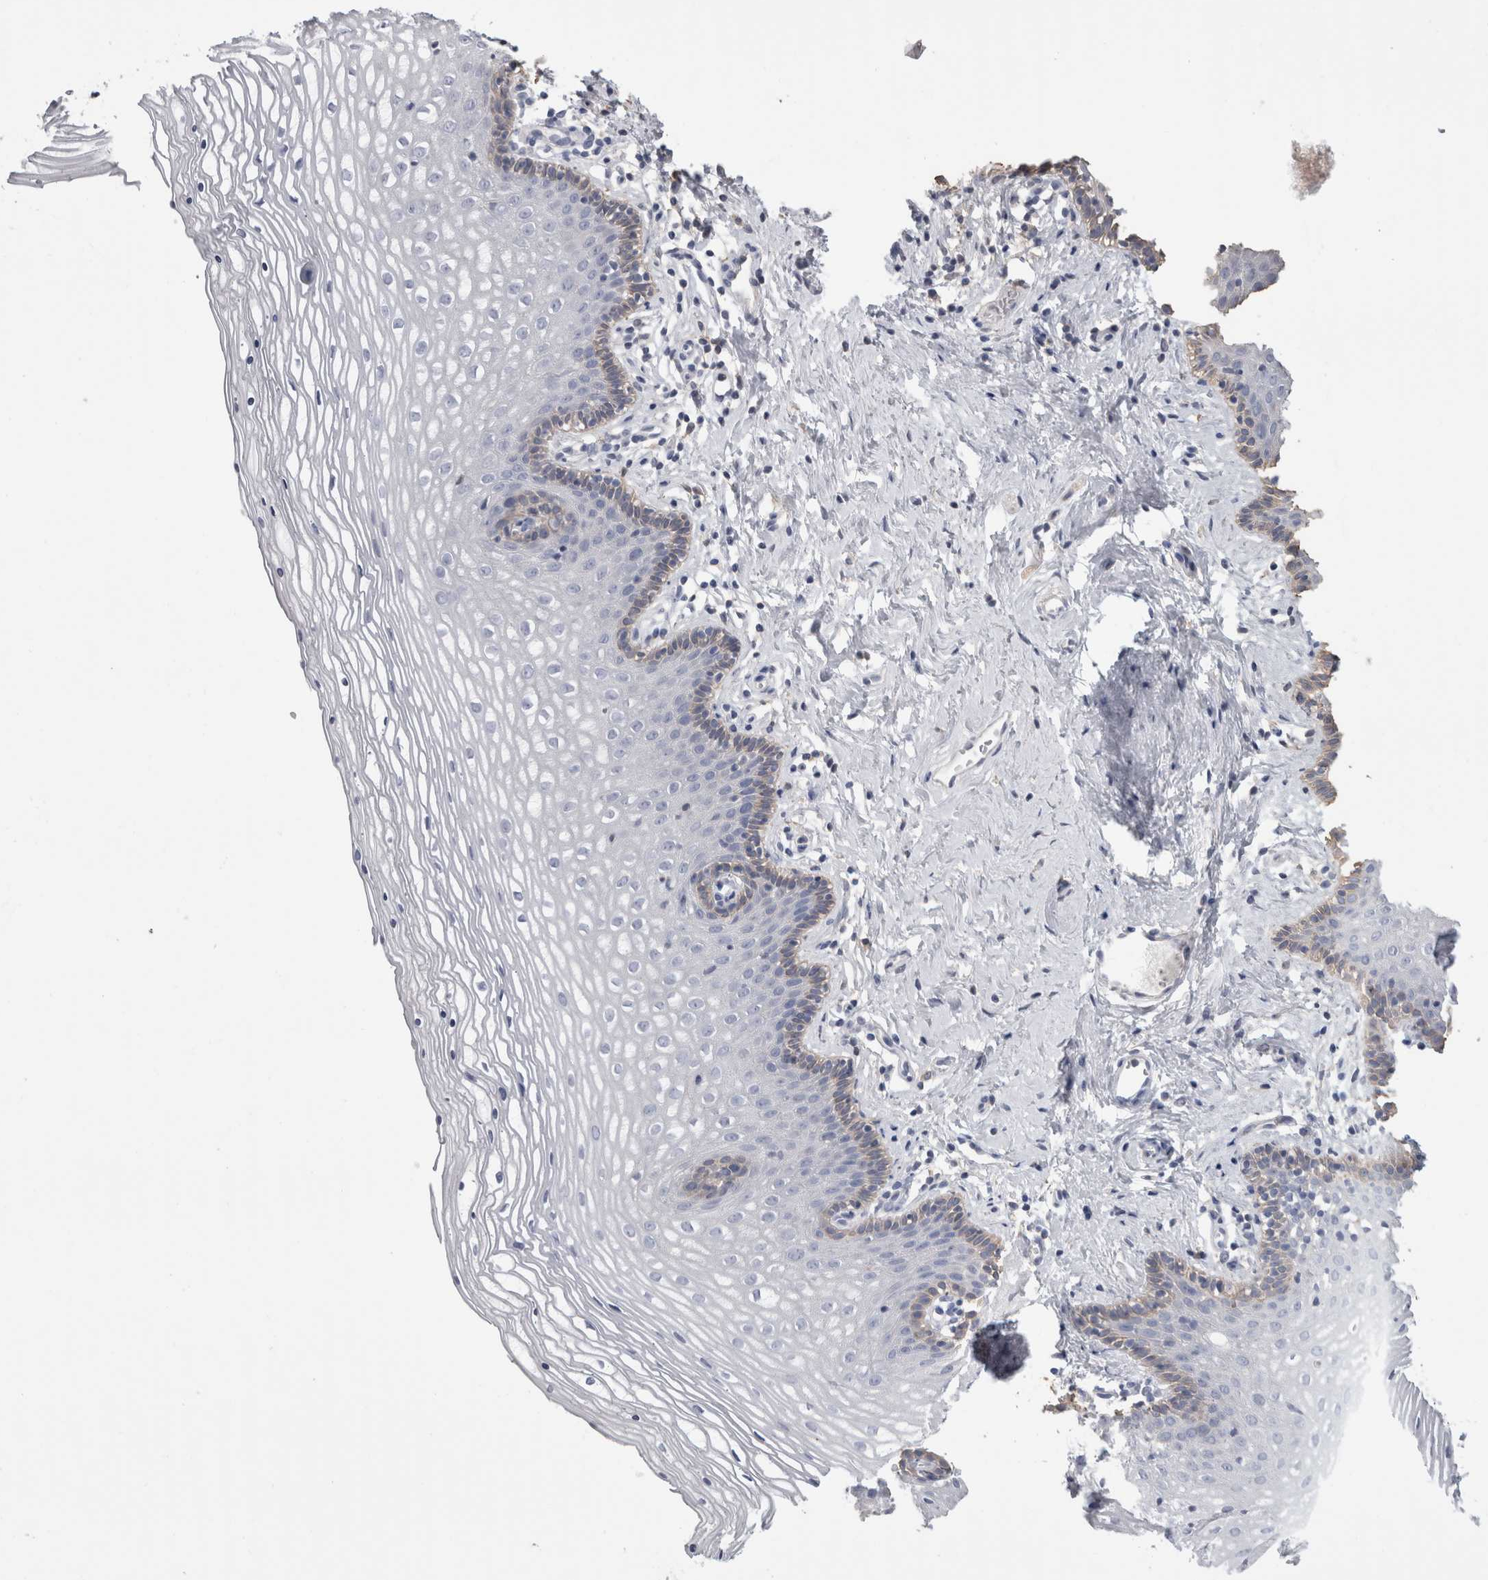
{"staining": {"intensity": "weak", "quantity": "<25%", "location": "cytoplasmic/membranous"}, "tissue": "vagina", "cell_type": "Squamous epithelial cells", "image_type": "normal", "snomed": [{"axis": "morphology", "description": "Normal tissue, NOS"}, {"axis": "topography", "description": "Vagina"}], "caption": "The immunohistochemistry photomicrograph has no significant expression in squamous epithelial cells of vagina.", "gene": "SCRN1", "patient": {"sex": "female", "age": 32}}